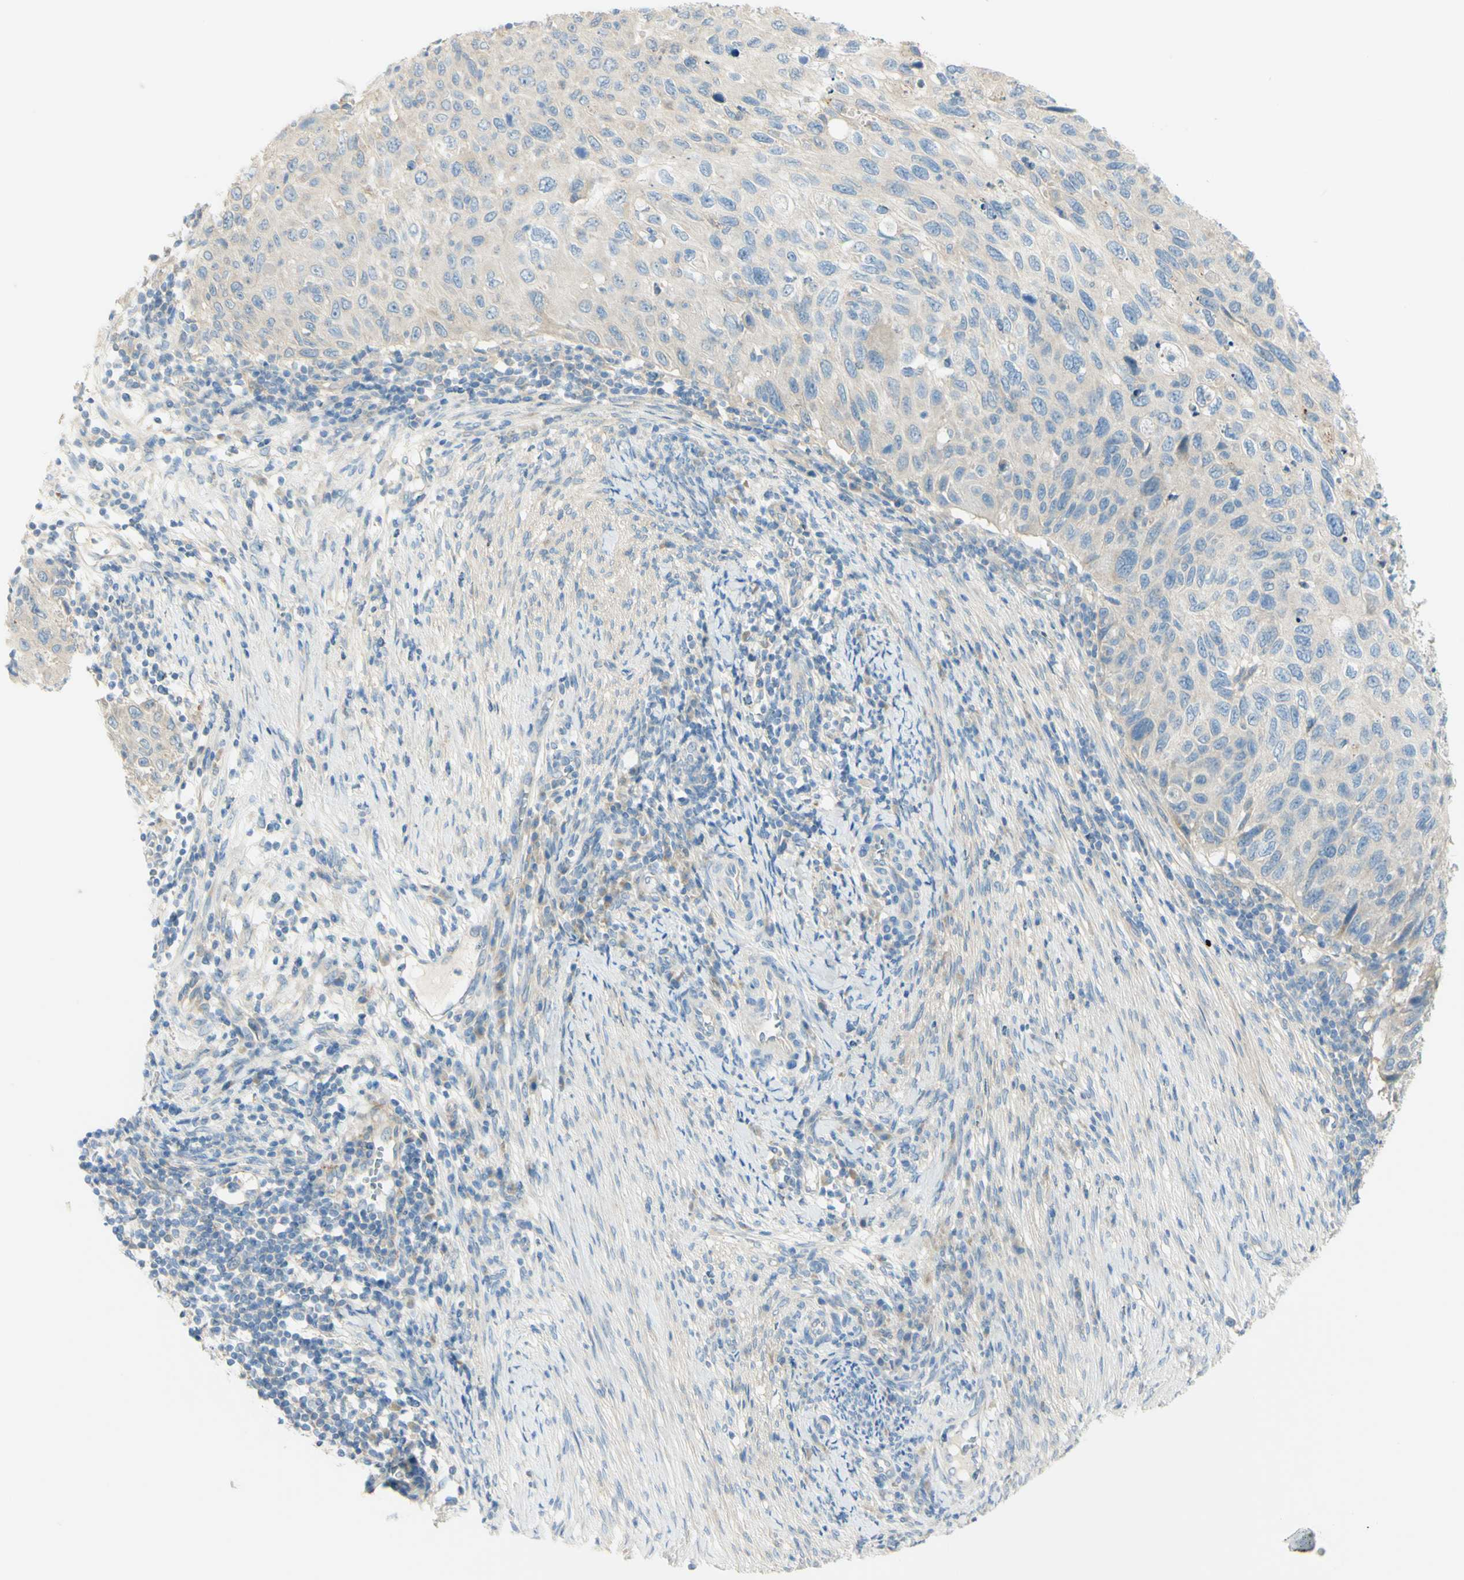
{"staining": {"intensity": "negative", "quantity": "none", "location": "none"}, "tissue": "cervical cancer", "cell_type": "Tumor cells", "image_type": "cancer", "snomed": [{"axis": "morphology", "description": "Squamous cell carcinoma, NOS"}, {"axis": "topography", "description": "Cervix"}], "caption": "Histopathology image shows no protein staining in tumor cells of cervical cancer tissue.", "gene": "GCNT3", "patient": {"sex": "female", "age": 70}}